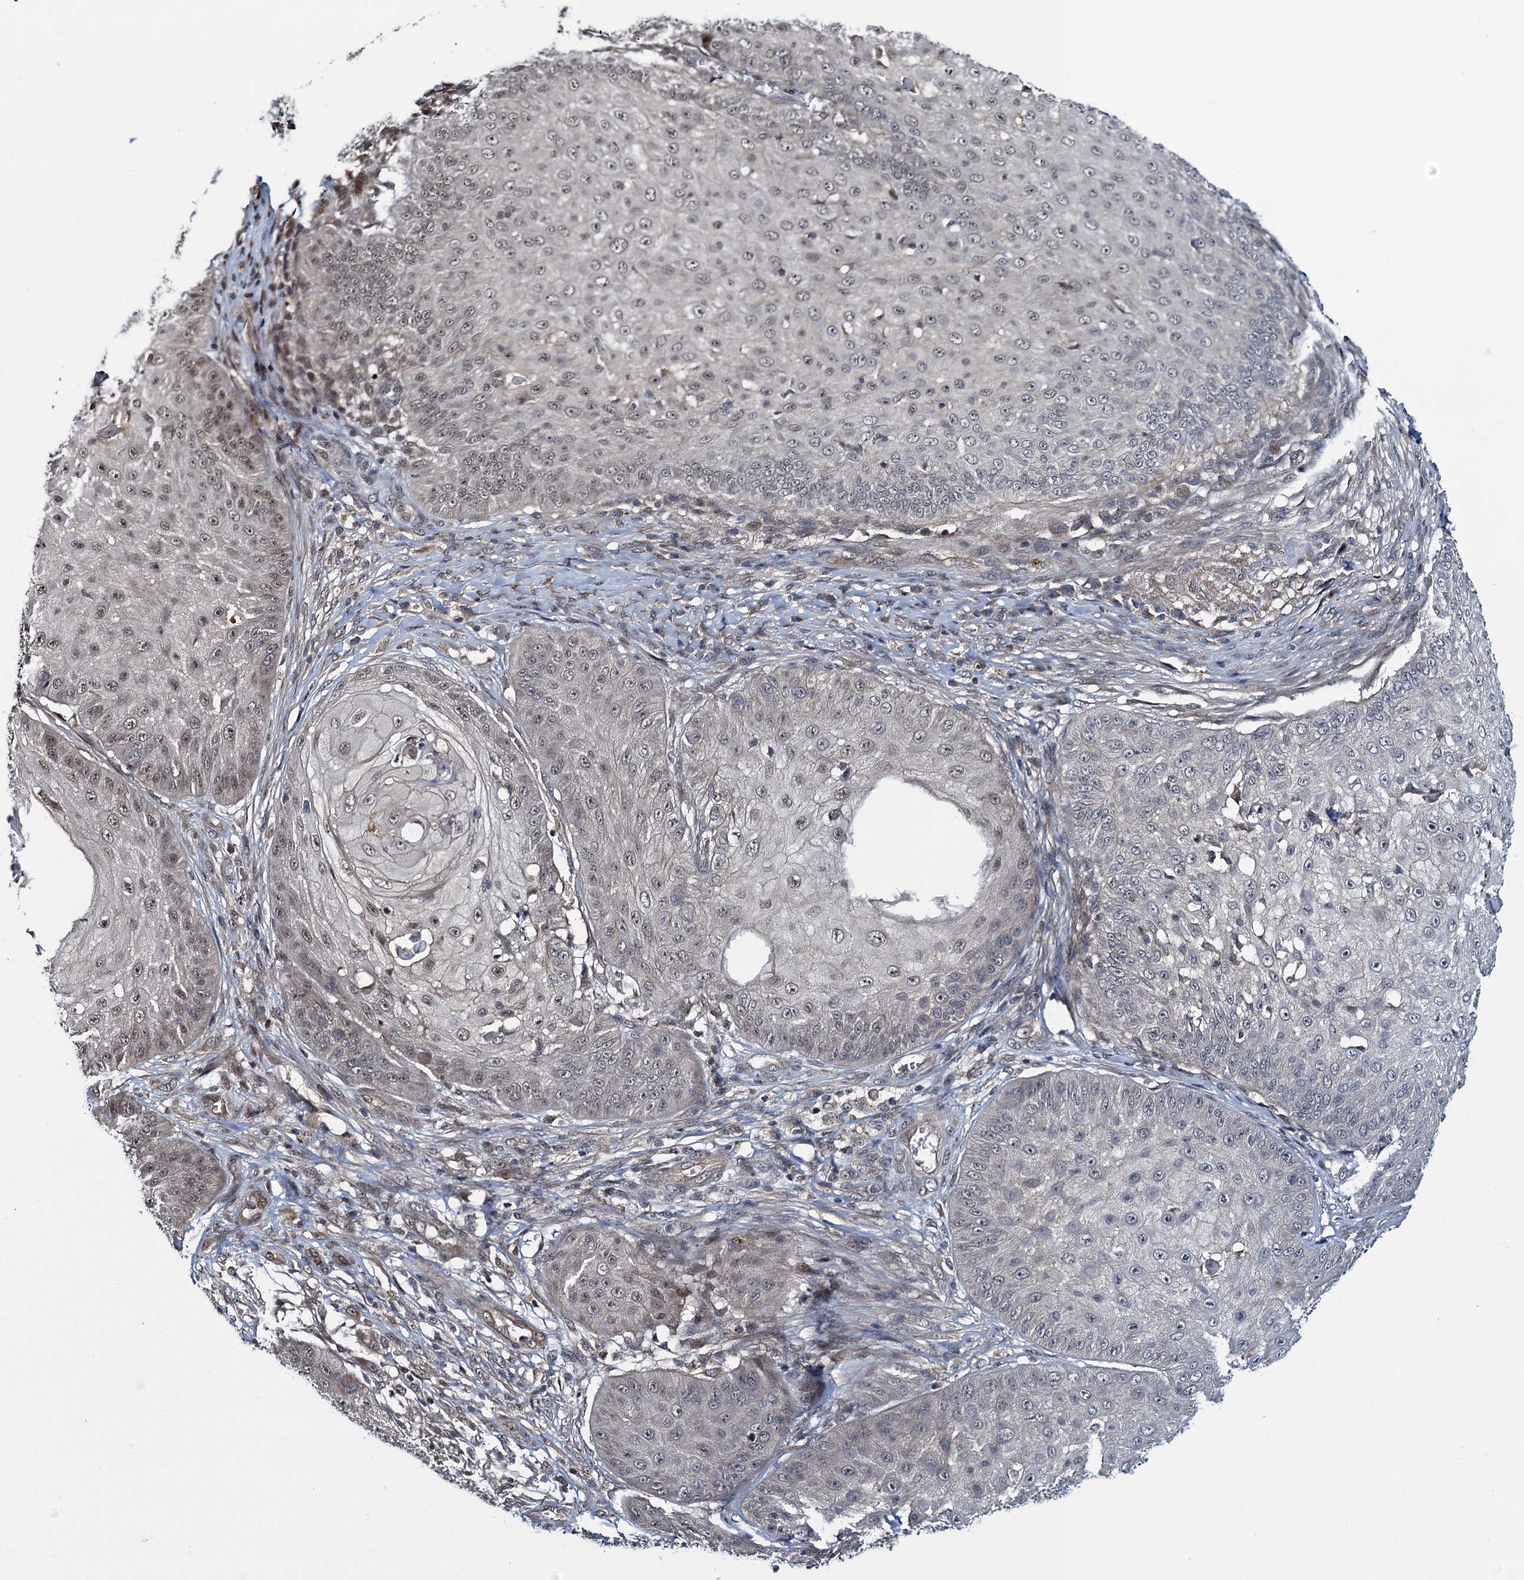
{"staining": {"intensity": "weak", "quantity": "<25%", "location": "nuclear"}, "tissue": "skin cancer", "cell_type": "Tumor cells", "image_type": "cancer", "snomed": [{"axis": "morphology", "description": "Squamous cell carcinoma, NOS"}, {"axis": "topography", "description": "Skin"}], "caption": "The histopathology image shows no staining of tumor cells in skin squamous cell carcinoma. (DAB (3,3'-diaminobenzidine) immunohistochemistry (IHC), high magnification).", "gene": "EVX2", "patient": {"sex": "male", "age": 70}}